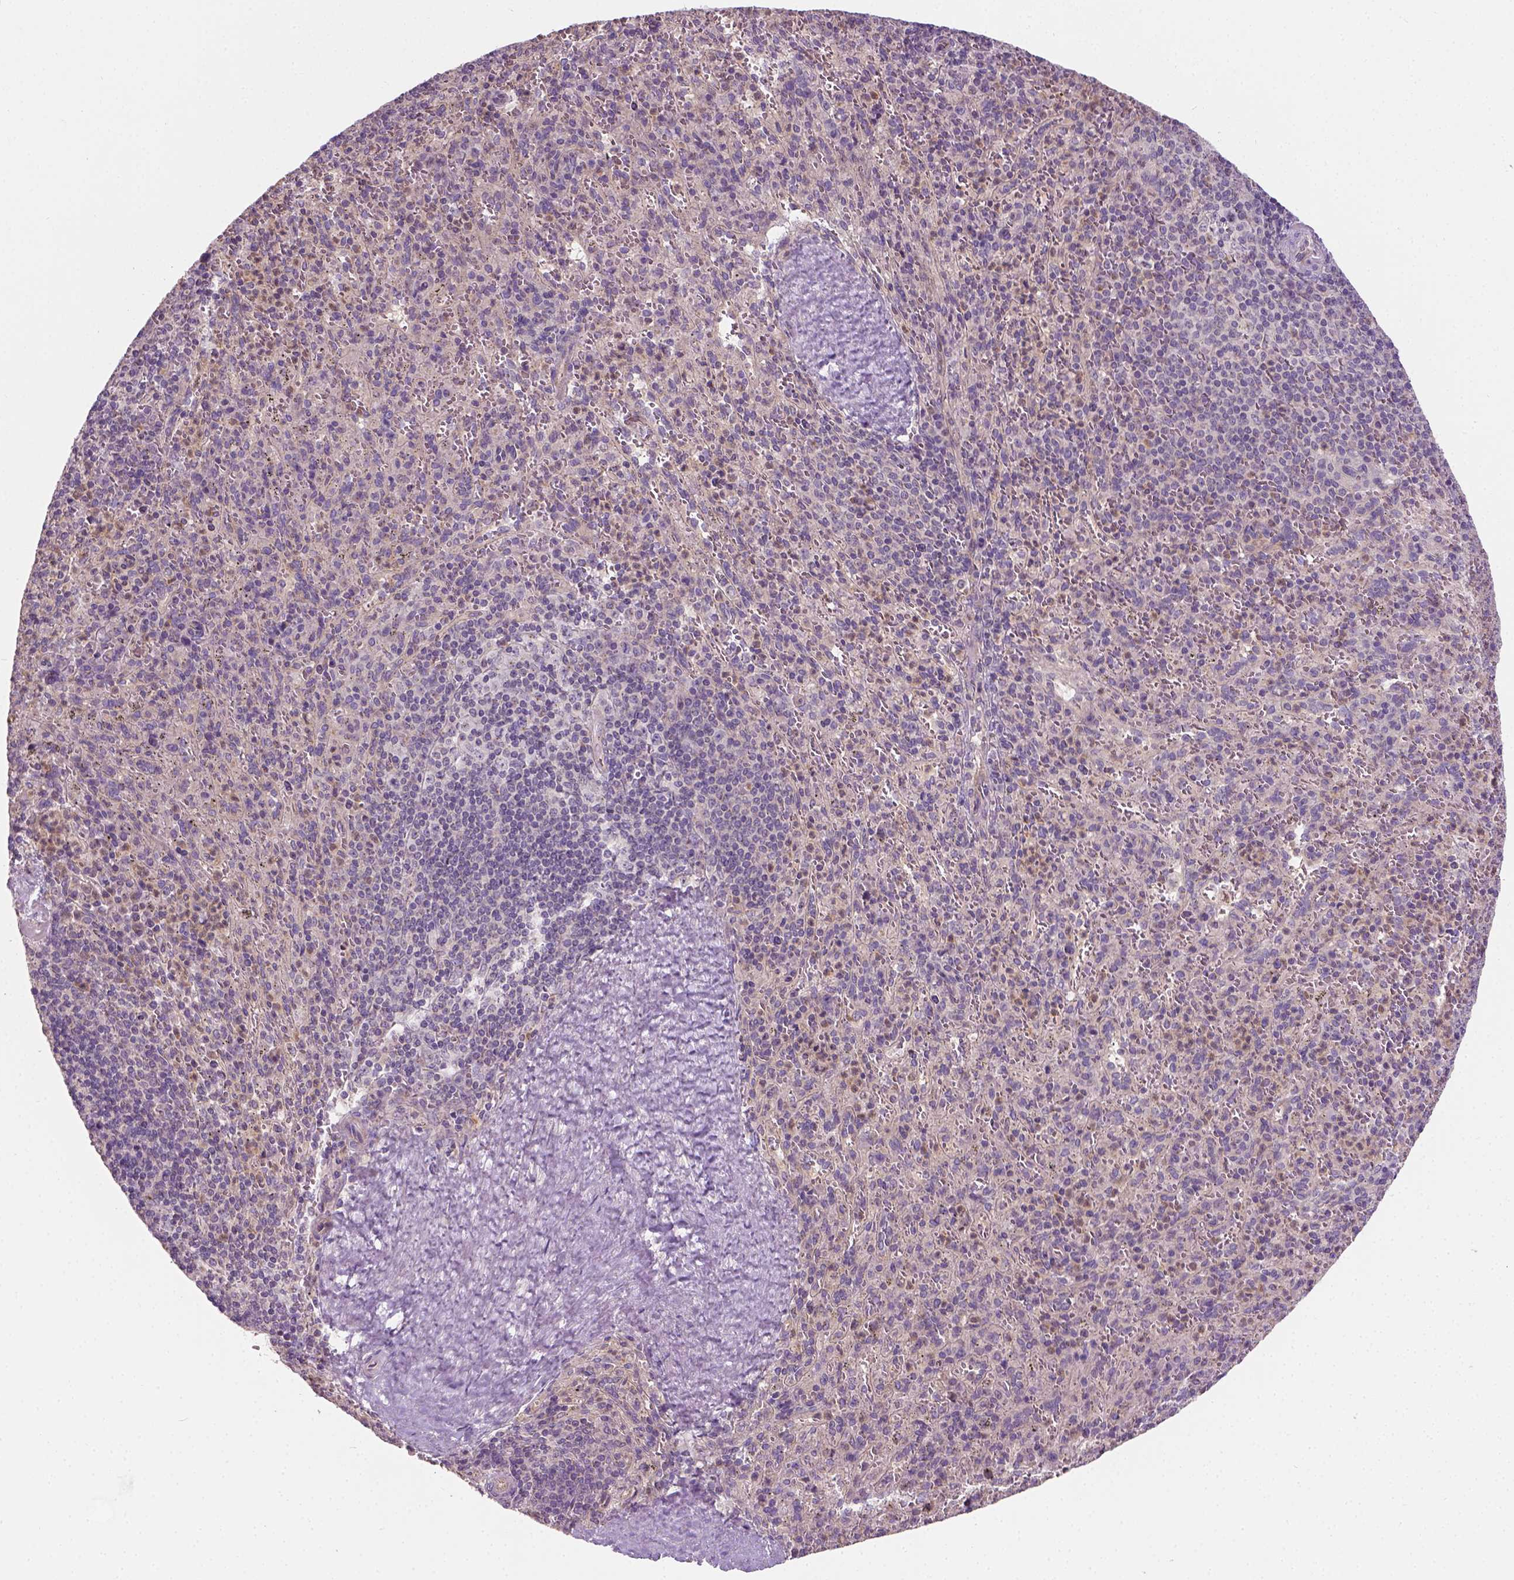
{"staining": {"intensity": "moderate", "quantity": "<25%", "location": "cytoplasmic/membranous,nuclear"}, "tissue": "spleen", "cell_type": "Cells in red pulp", "image_type": "normal", "snomed": [{"axis": "morphology", "description": "Normal tissue, NOS"}, {"axis": "topography", "description": "Spleen"}], "caption": "Spleen stained with immunohistochemistry exhibits moderate cytoplasmic/membranous,nuclear positivity in about <25% of cells in red pulp.", "gene": "CRACR2A", "patient": {"sex": "male", "age": 57}}